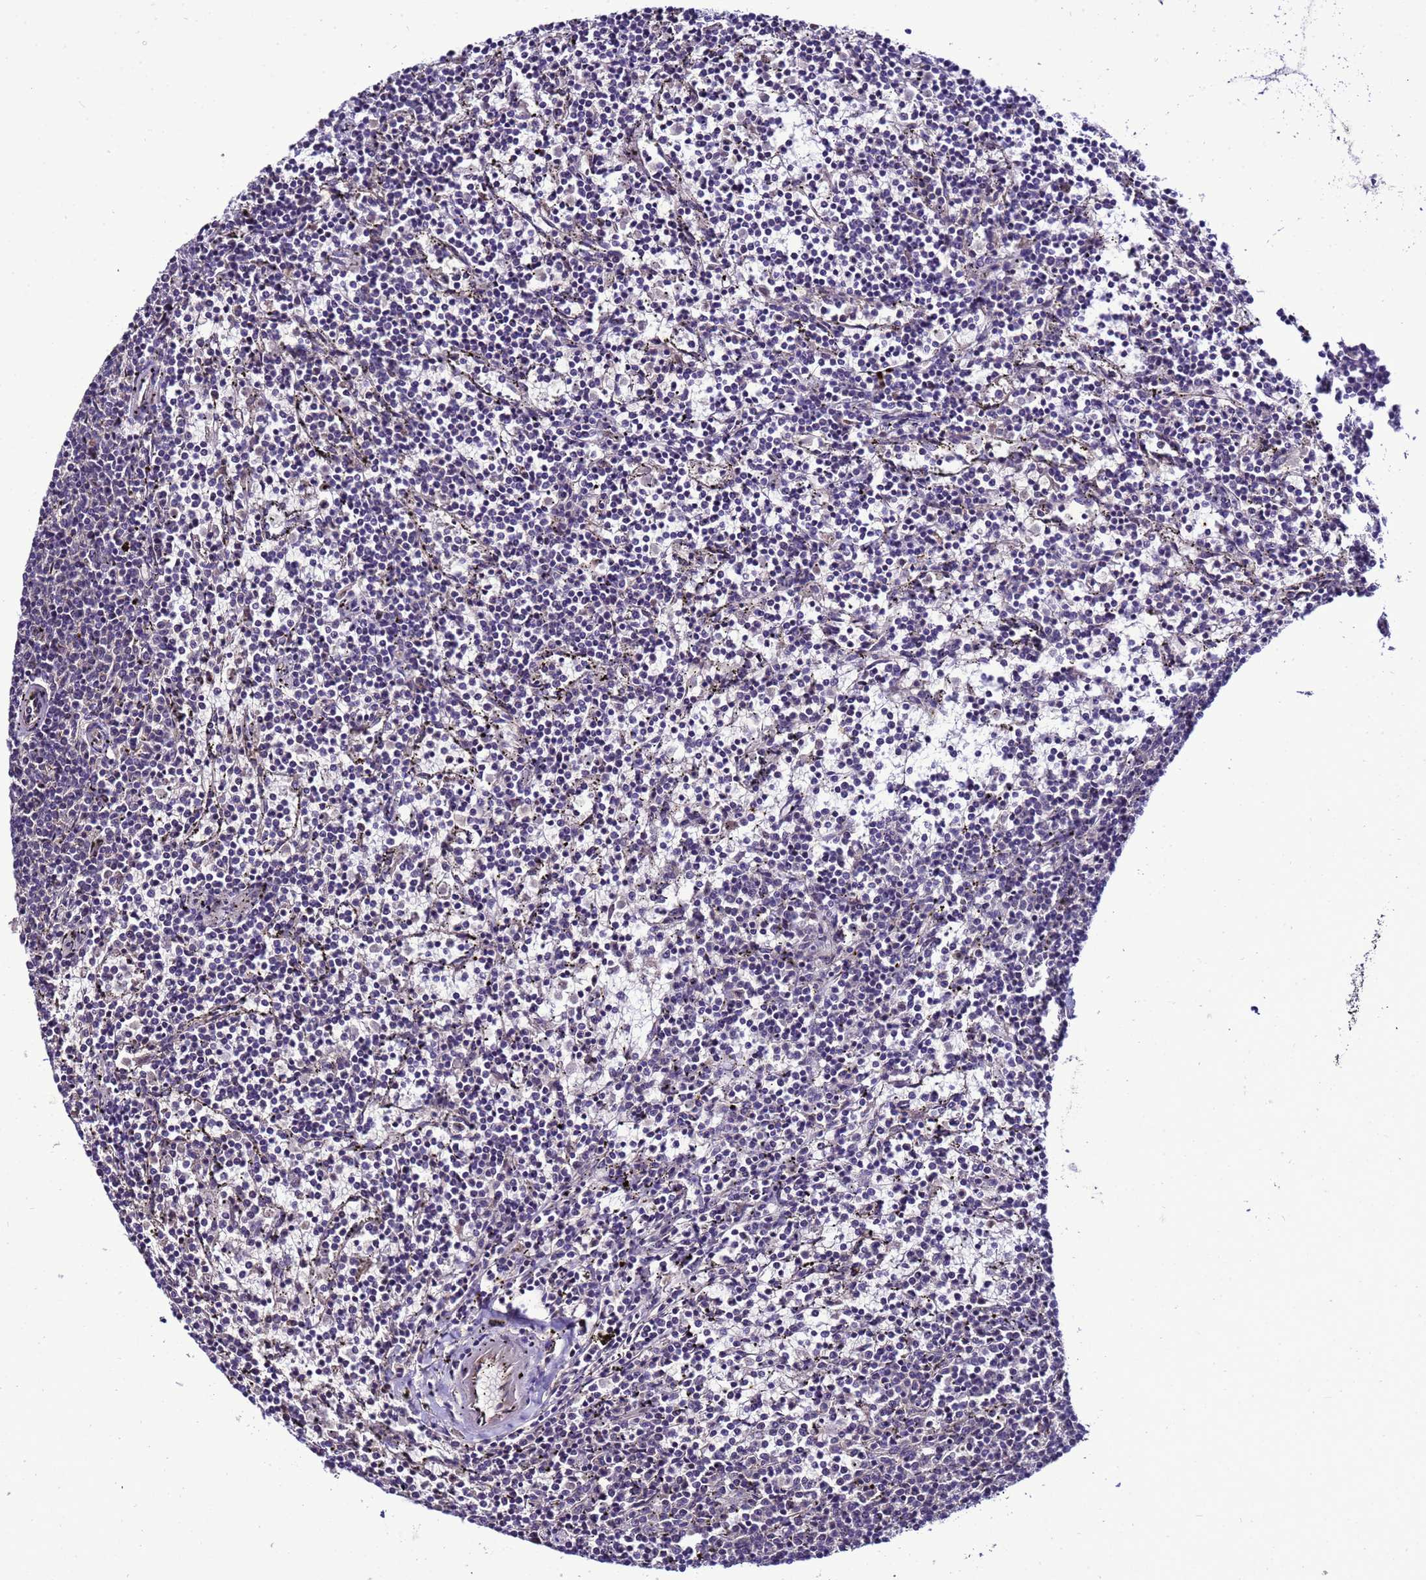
{"staining": {"intensity": "negative", "quantity": "none", "location": "none"}, "tissue": "lymphoma", "cell_type": "Tumor cells", "image_type": "cancer", "snomed": [{"axis": "morphology", "description": "Malignant lymphoma, non-Hodgkin's type, Low grade"}, {"axis": "topography", "description": "Spleen"}], "caption": "IHC of human lymphoma shows no positivity in tumor cells. The staining is performed using DAB brown chromogen with nuclei counter-stained in using hematoxylin.", "gene": "C19orf47", "patient": {"sex": "female", "age": 50}}